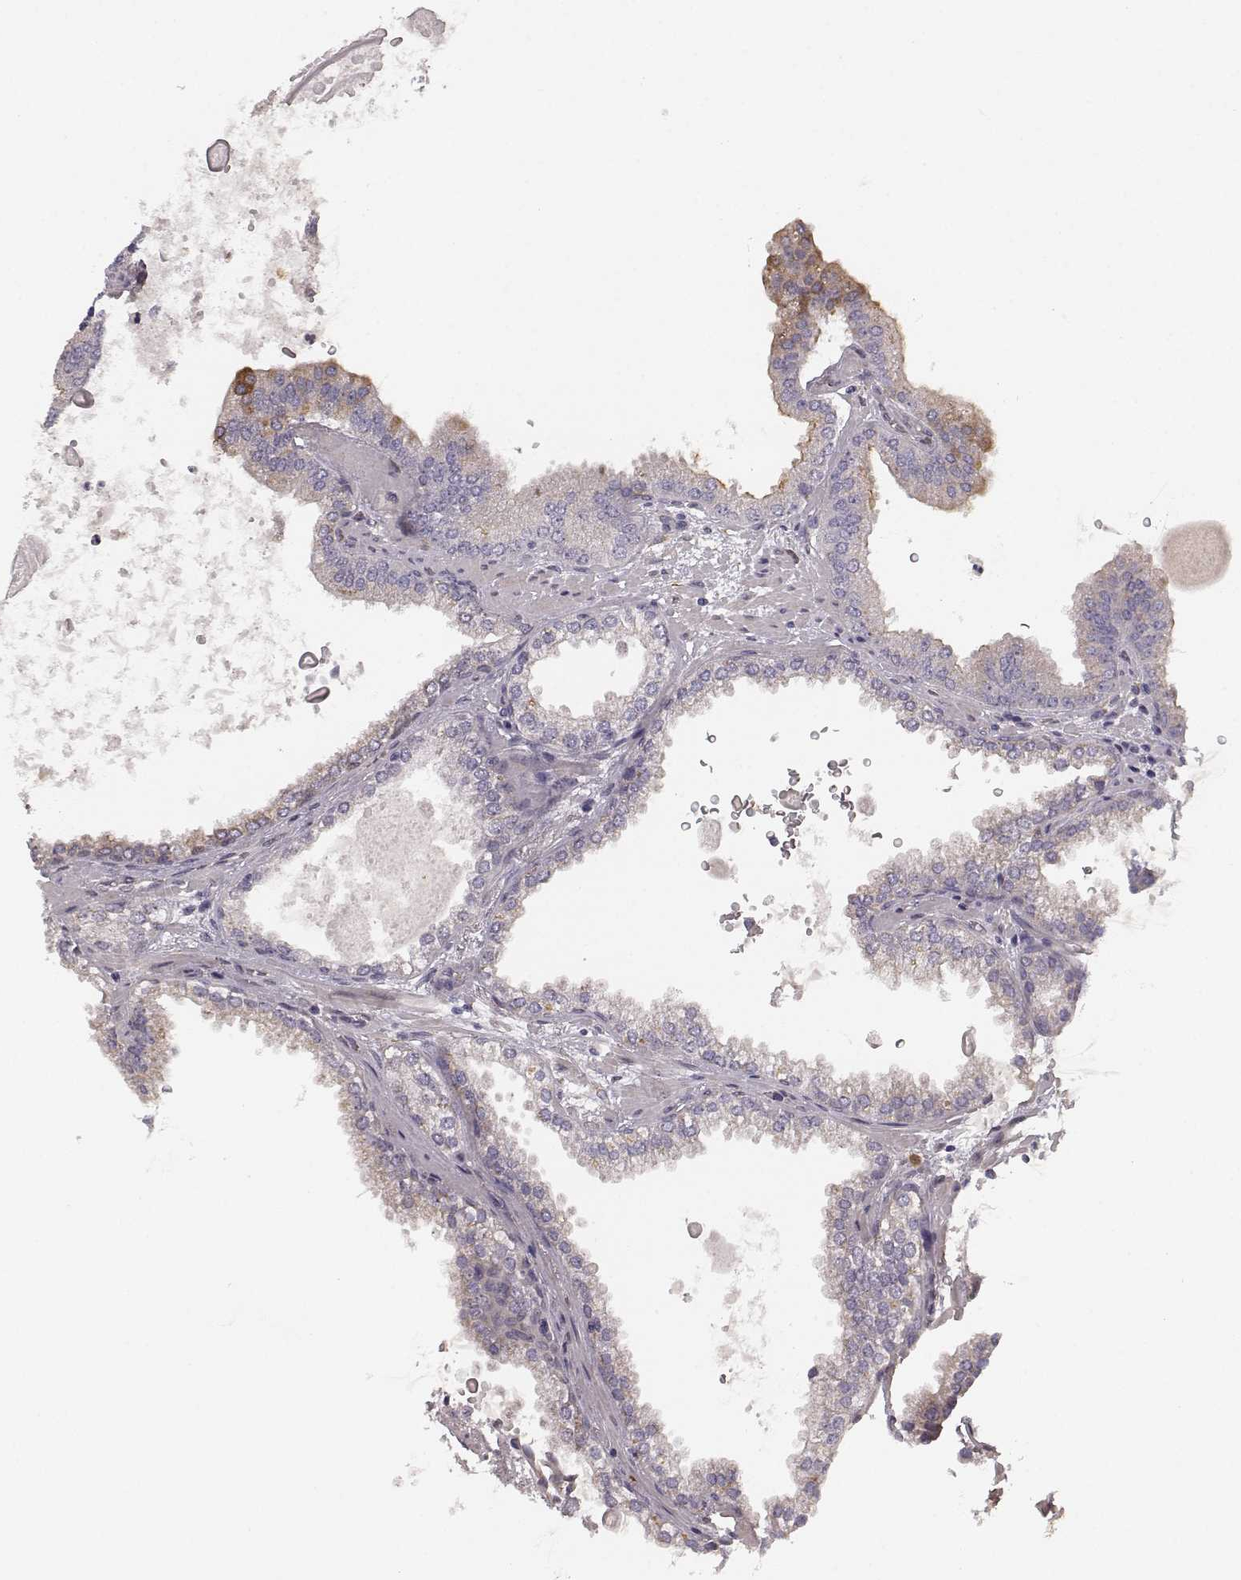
{"staining": {"intensity": "weak", "quantity": "25%-75%", "location": "cytoplasmic/membranous"}, "tissue": "prostate cancer", "cell_type": "Tumor cells", "image_type": "cancer", "snomed": [{"axis": "morphology", "description": "Normal tissue, NOS"}, {"axis": "morphology", "description": "Adenocarcinoma, High grade"}, {"axis": "topography", "description": "Prostate"}], "caption": "Immunohistochemical staining of adenocarcinoma (high-grade) (prostate) exhibits weak cytoplasmic/membranous protein expression in about 25%-75% of tumor cells.", "gene": "GHR", "patient": {"sex": "male", "age": 83}}